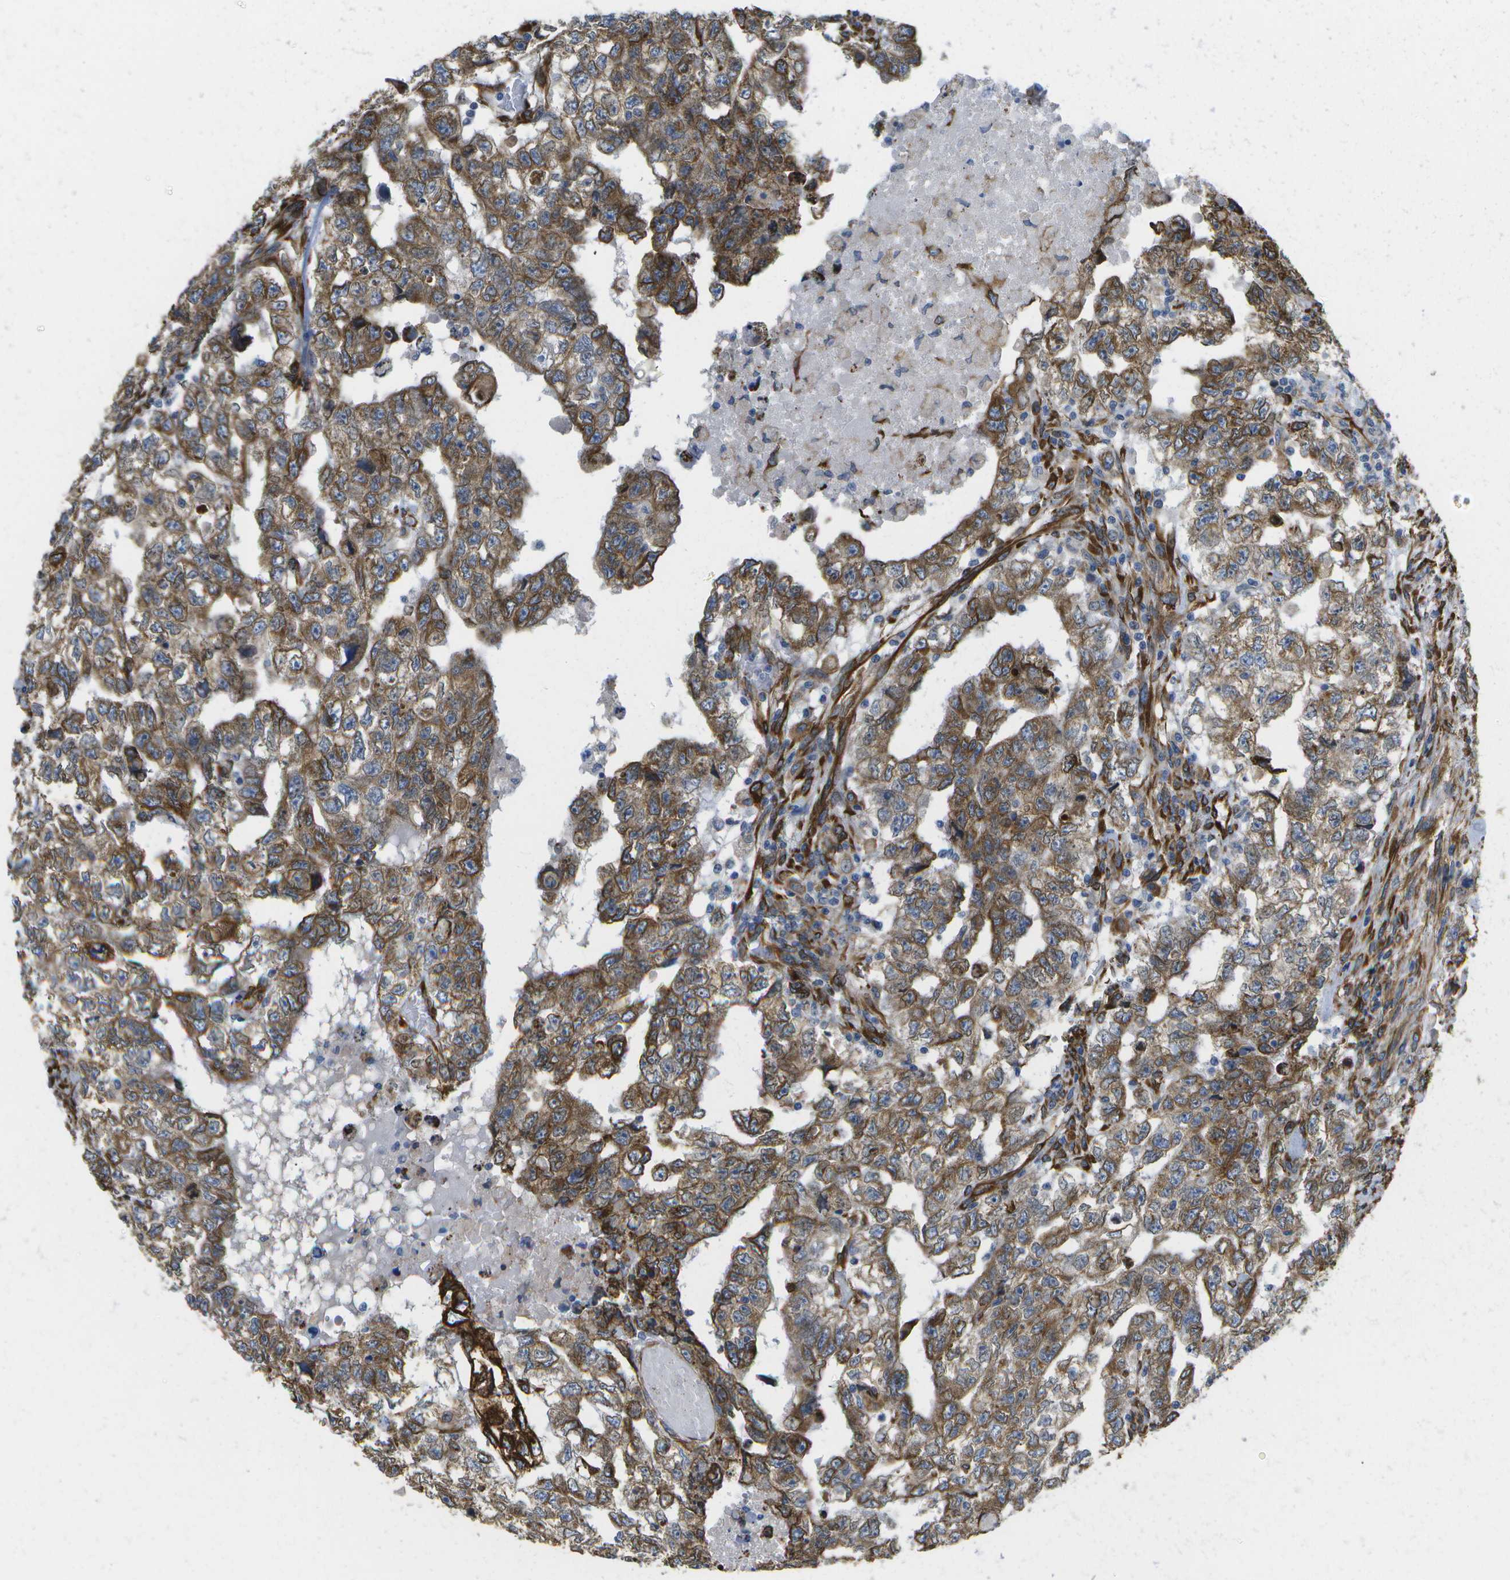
{"staining": {"intensity": "moderate", "quantity": ">75%", "location": "cytoplasmic/membranous"}, "tissue": "testis cancer", "cell_type": "Tumor cells", "image_type": "cancer", "snomed": [{"axis": "morphology", "description": "Carcinoma, Embryonal, NOS"}, {"axis": "topography", "description": "Testis"}], "caption": "Tumor cells exhibit medium levels of moderate cytoplasmic/membranous positivity in approximately >75% of cells in embryonal carcinoma (testis).", "gene": "ZDHHC17", "patient": {"sex": "male", "age": 36}}